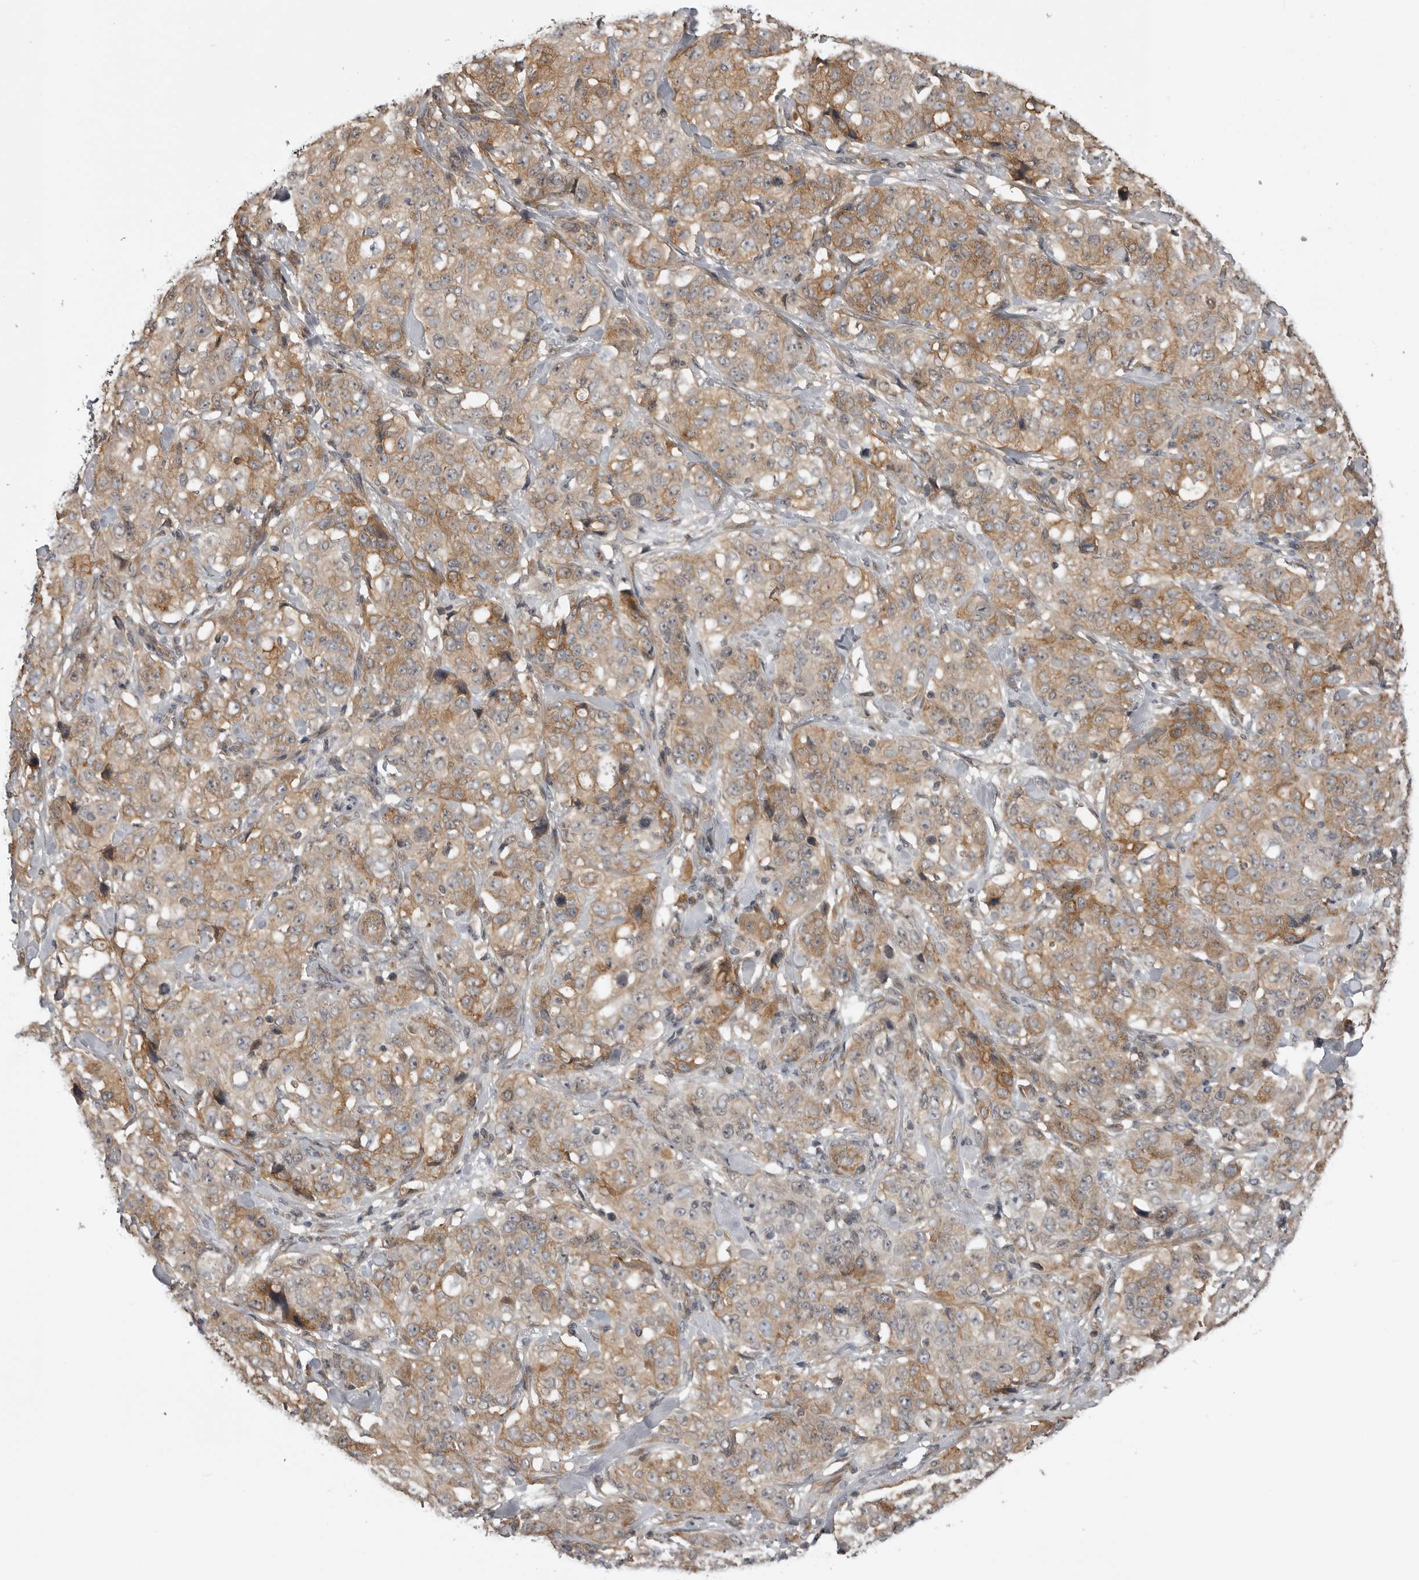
{"staining": {"intensity": "moderate", "quantity": ">75%", "location": "cytoplasmic/membranous"}, "tissue": "stomach cancer", "cell_type": "Tumor cells", "image_type": "cancer", "snomed": [{"axis": "morphology", "description": "Adenocarcinoma, NOS"}, {"axis": "topography", "description": "Stomach"}], "caption": "Immunohistochemistry staining of adenocarcinoma (stomach), which shows medium levels of moderate cytoplasmic/membranous staining in approximately >75% of tumor cells indicating moderate cytoplasmic/membranous protein expression. The staining was performed using DAB (3,3'-diaminobenzidine) (brown) for protein detection and nuclei were counterstained in hematoxylin (blue).", "gene": "LRRC45", "patient": {"sex": "male", "age": 48}}